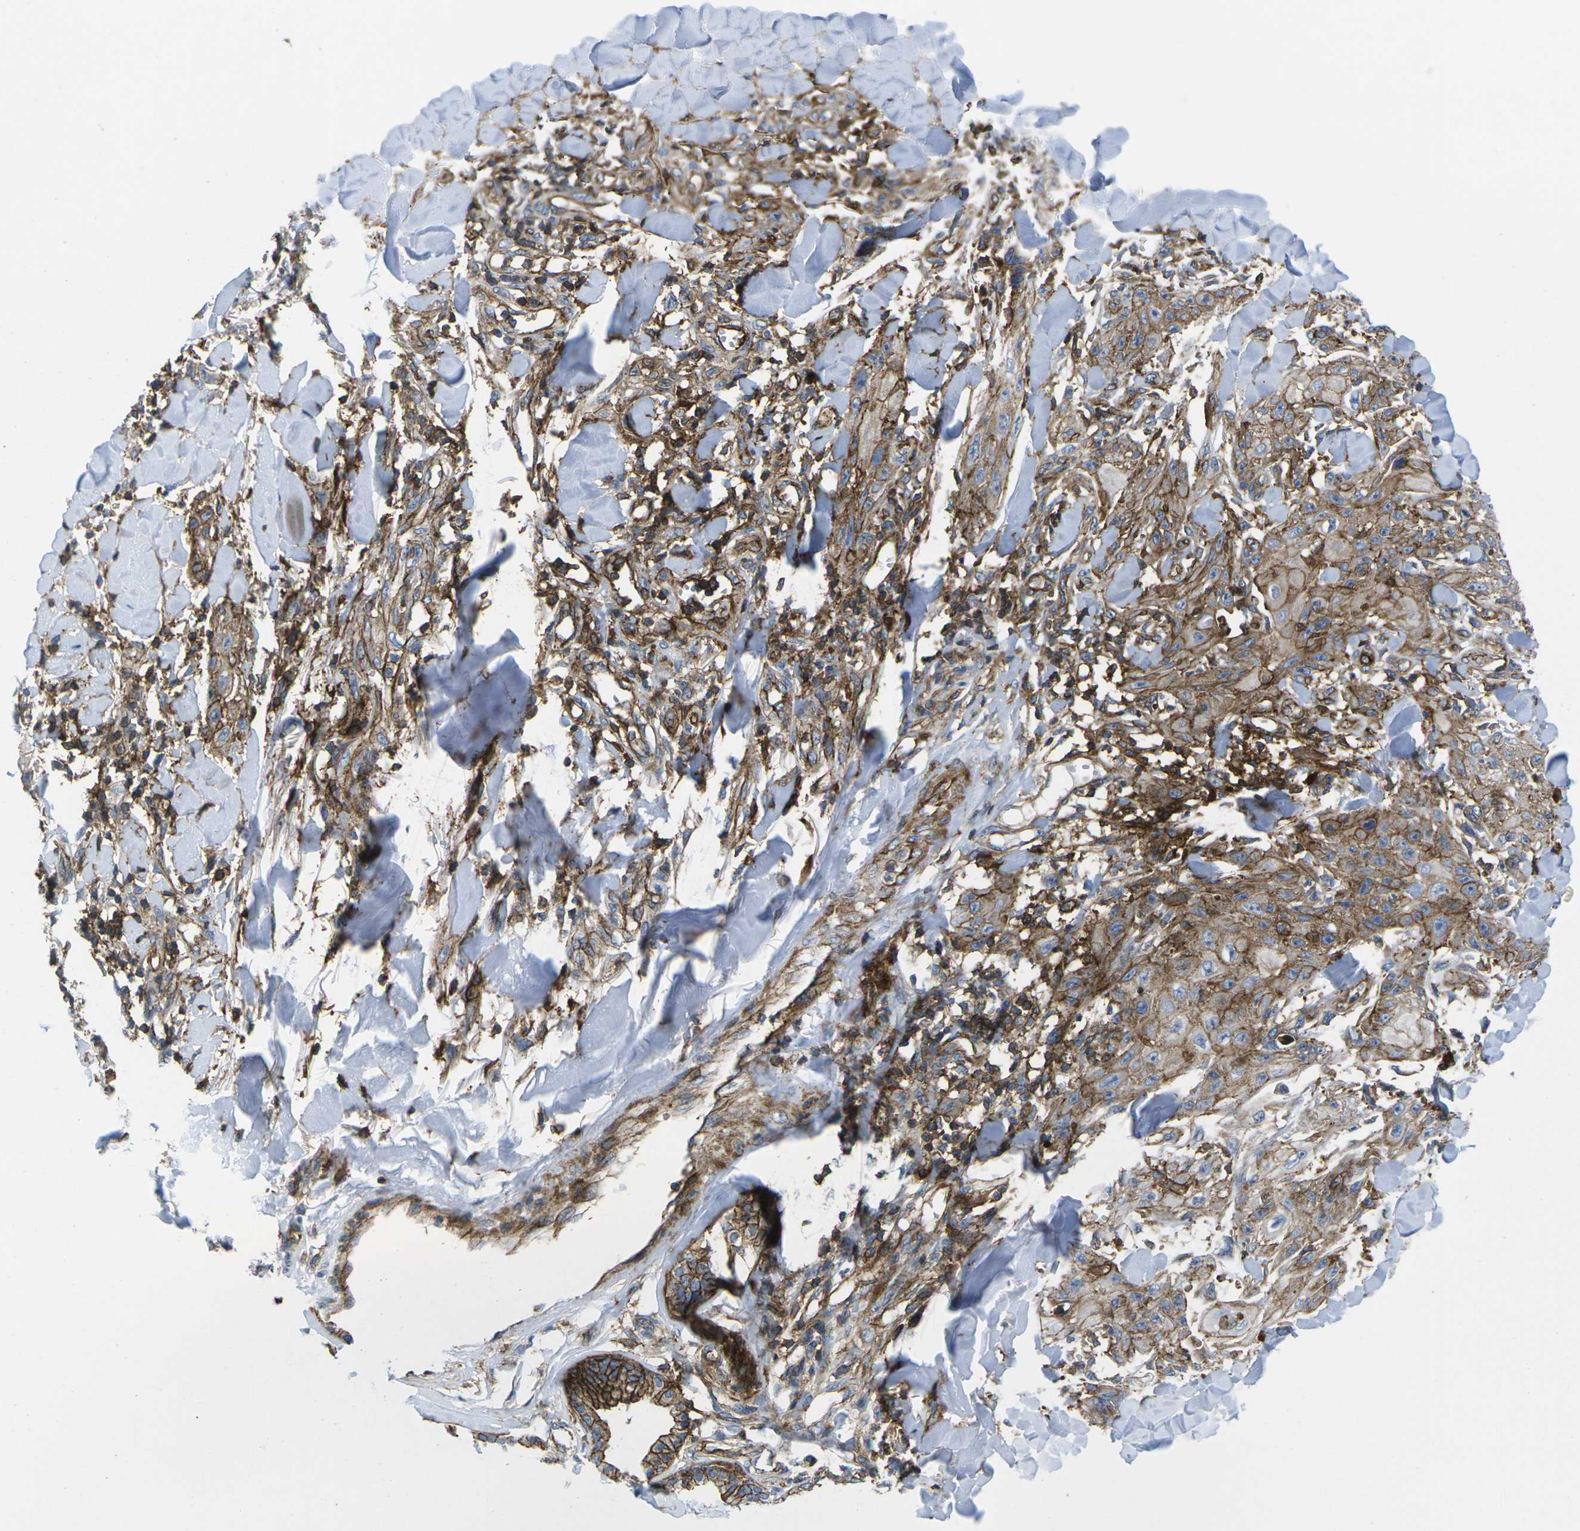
{"staining": {"intensity": "strong", "quantity": ">75%", "location": "cytoplasmic/membranous"}, "tissue": "skin cancer", "cell_type": "Tumor cells", "image_type": "cancer", "snomed": [{"axis": "morphology", "description": "Squamous cell carcinoma, NOS"}, {"axis": "topography", "description": "Skin"}], "caption": "Protein expression analysis of human skin cancer (squamous cell carcinoma) reveals strong cytoplasmic/membranous positivity in about >75% of tumor cells. Nuclei are stained in blue.", "gene": "IQGAP1", "patient": {"sex": "male", "age": 74}}